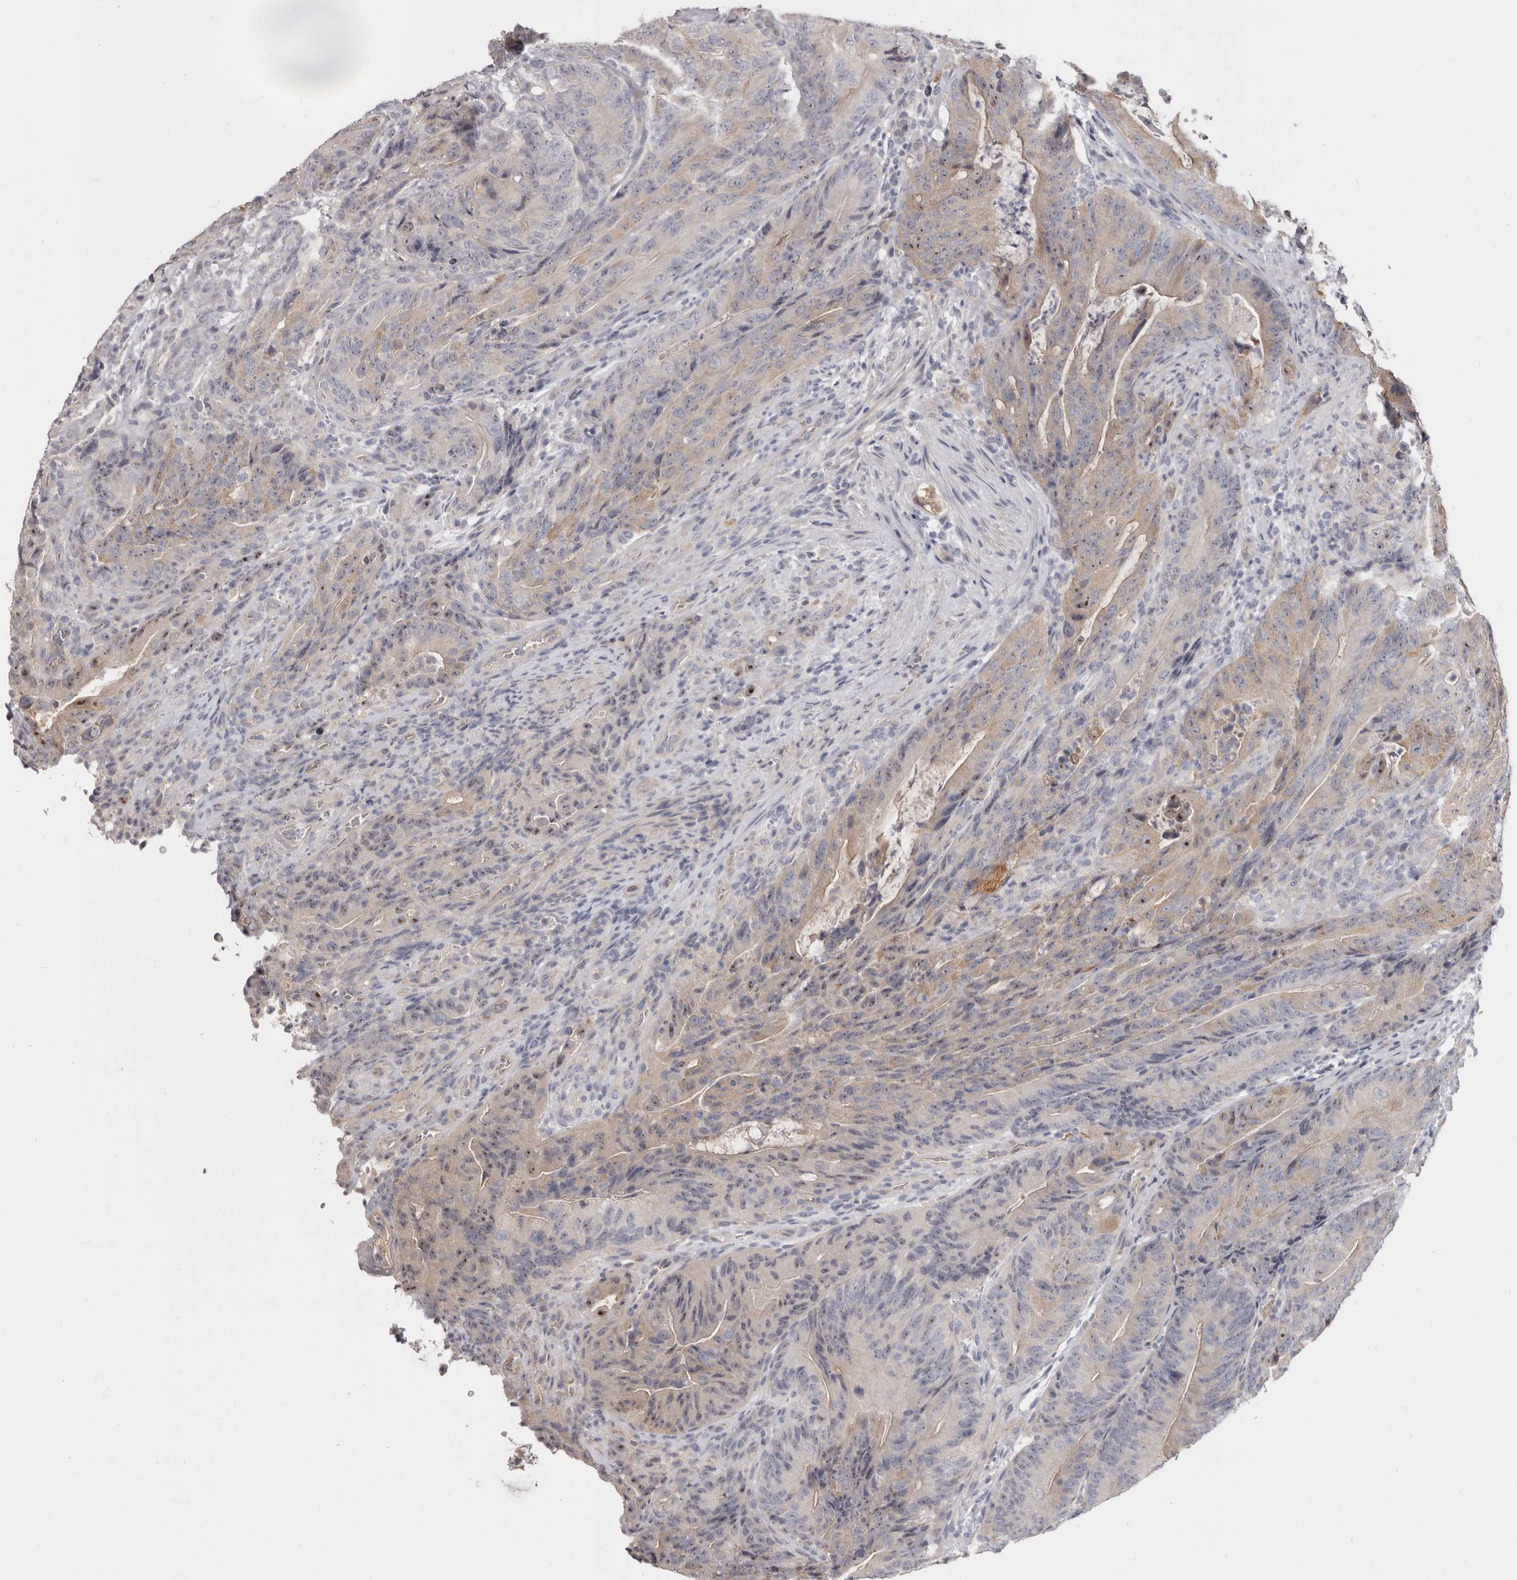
{"staining": {"intensity": "weak", "quantity": "25%-75%", "location": "cytoplasmic/membranous,nuclear"}, "tissue": "colorectal cancer", "cell_type": "Tumor cells", "image_type": "cancer", "snomed": [{"axis": "morphology", "description": "Normal tissue, NOS"}, {"axis": "topography", "description": "Colon"}], "caption": "Human colorectal cancer stained for a protein (brown) exhibits weak cytoplasmic/membranous and nuclear positive positivity in about 25%-75% of tumor cells.", "gene": "FMO2", "patient": {"sex": "female", "age": 82}}